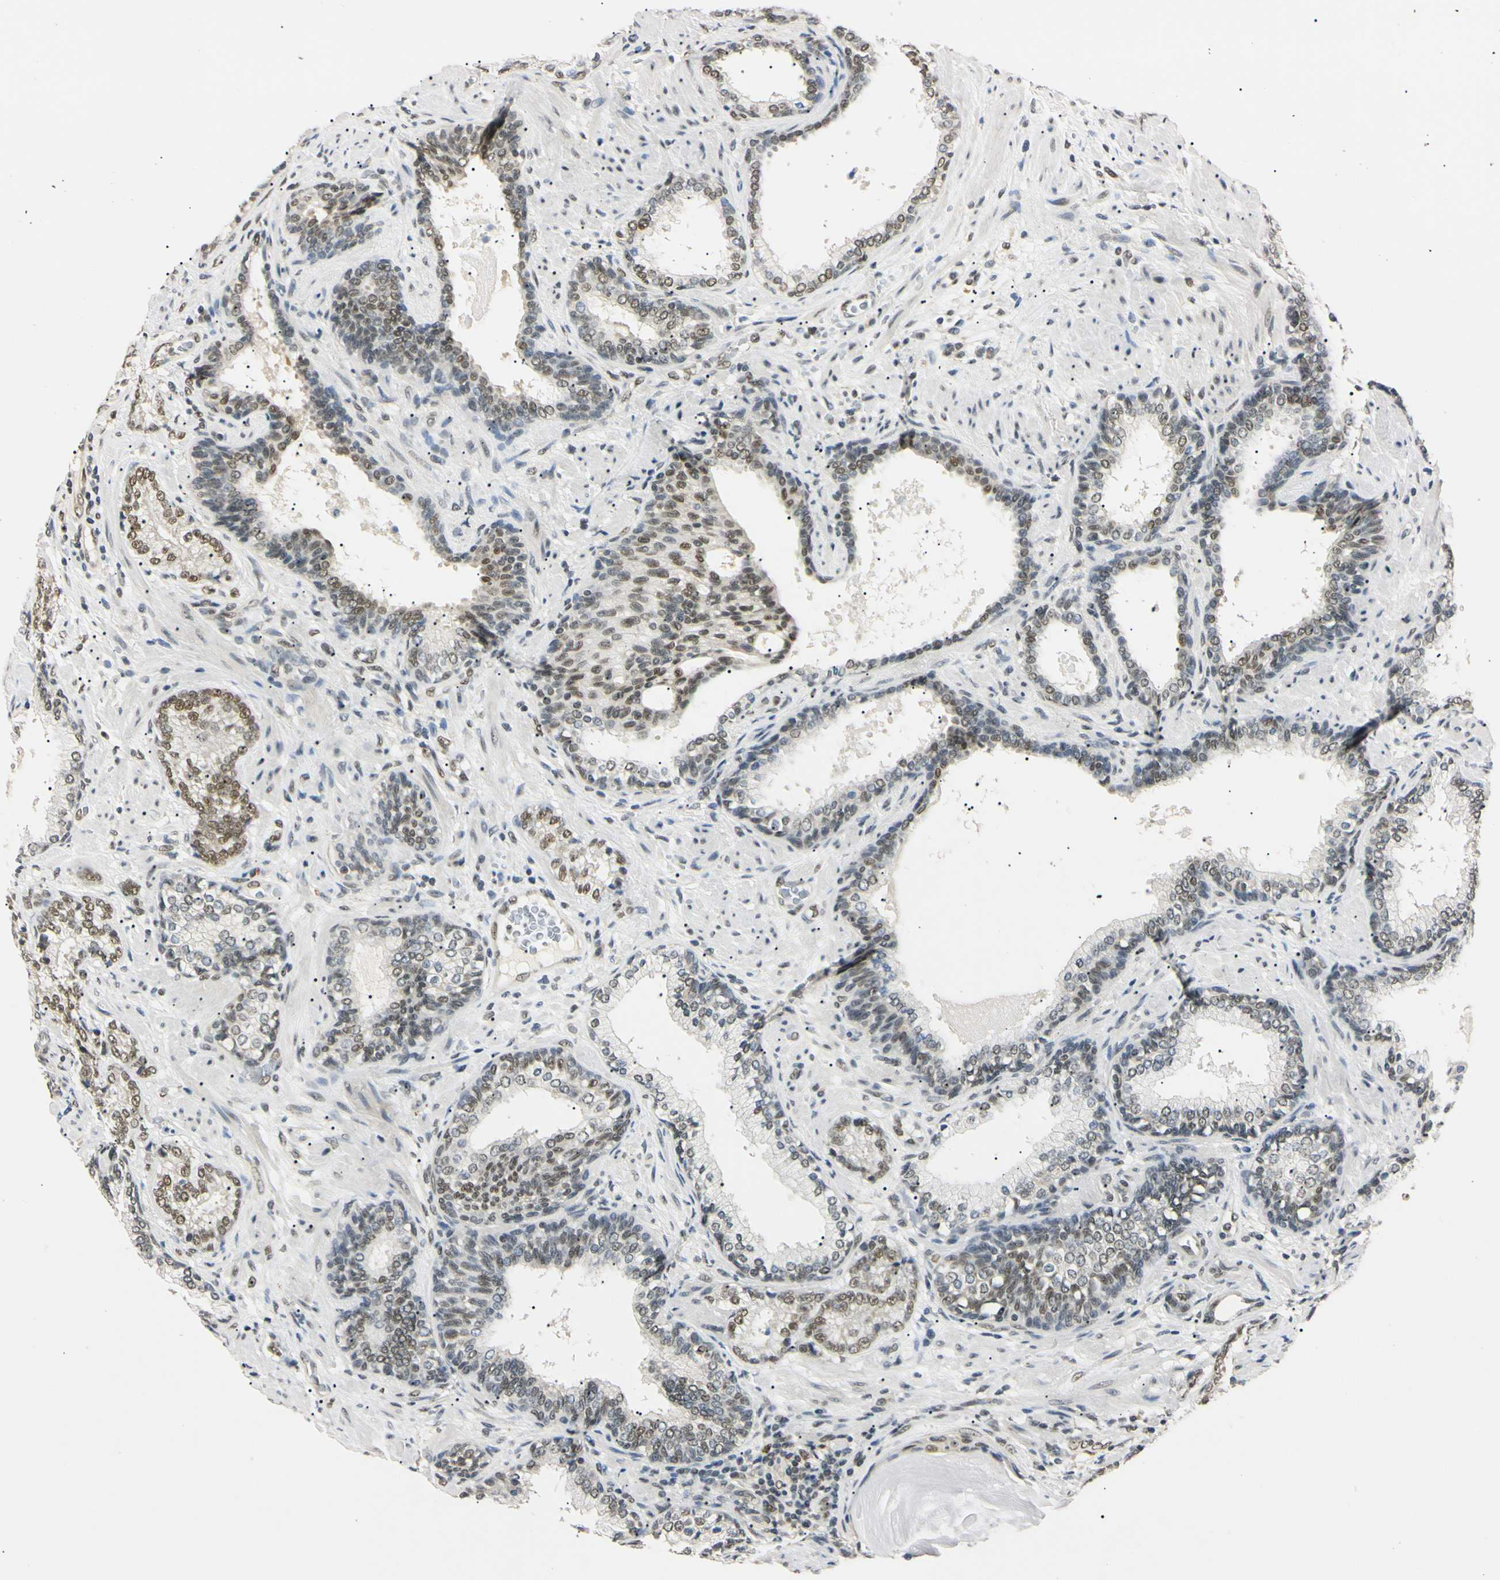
{"staining": {"intensity": "moderate", "quantity": ">75%", "location": "nuclear"}, "tissue": "prostate cancer", "cell_type": "Tumor cells", "image_type": "cancer", "snomed": [{"axis": "morphology", "description": "Adenocarcinoma, High grade"}, {"axis": "topography", "description": "Prostate"}], "caption": "About >75% of tumor cells in high-grade adenocarcinoma (prostate) show moderate nuclear protein expression as visualized by brown immunohistochemical staining.", "gene": "SMARCA5", "patient": {"sex": "male", "age": 61}}